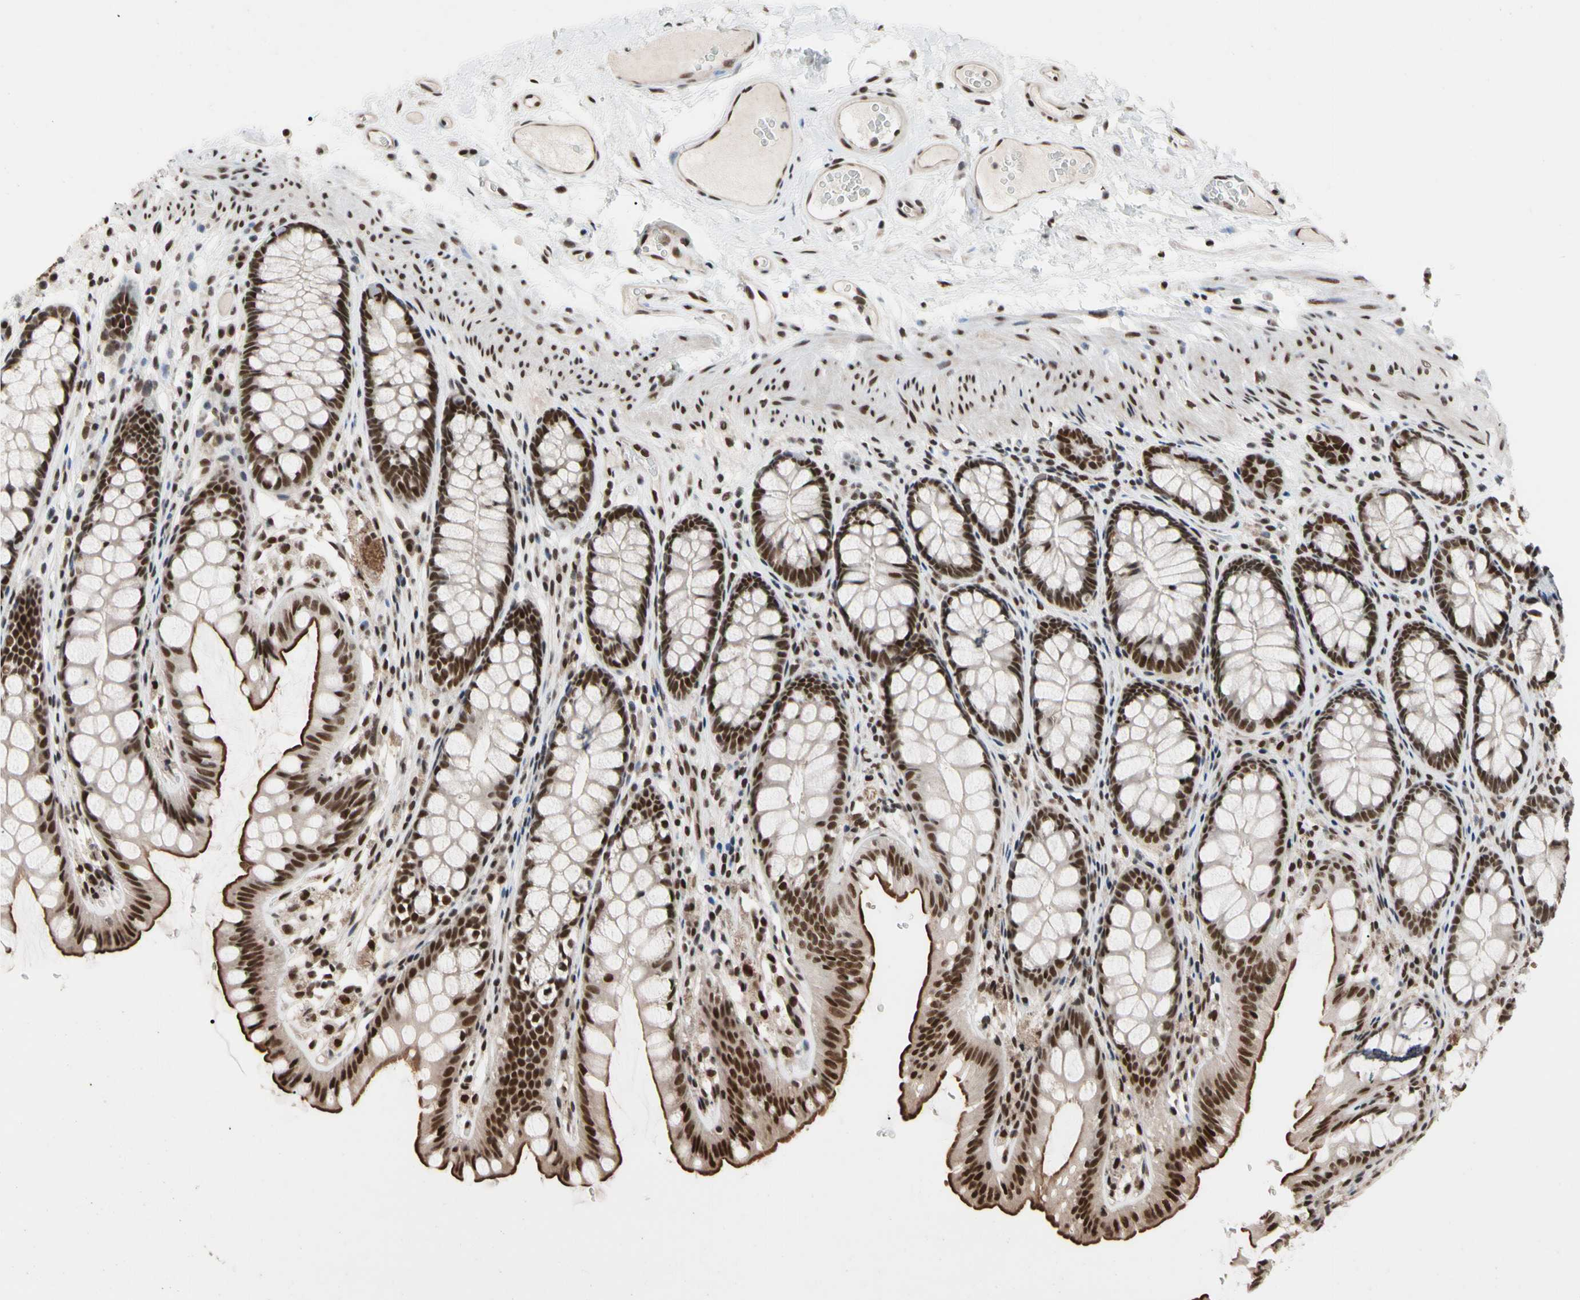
{"staining": {"intensity": "moderate", "quantity": ">75%", "location": "nuclear"}, "tissue": "colon", "cell_type": "Endothelial cells", "image_type": "normal", "snomed": [{"axis": "morphology", "description": "Normal tissue, NOS"}, {"axis": "topography", "description": "Colon"}], "caption": "An immunohistochemistry micrograph of normal tissue is shown. Protein staining in brown highlights moderate nuclear positivity in colon within endothelial cells. (DAB (3,3'-diaminobenzidine) = brown stain, brightfield microscopy at high magnification).", "gene": "FAM98B", "patient": {"sex": "female", "age": 55}}